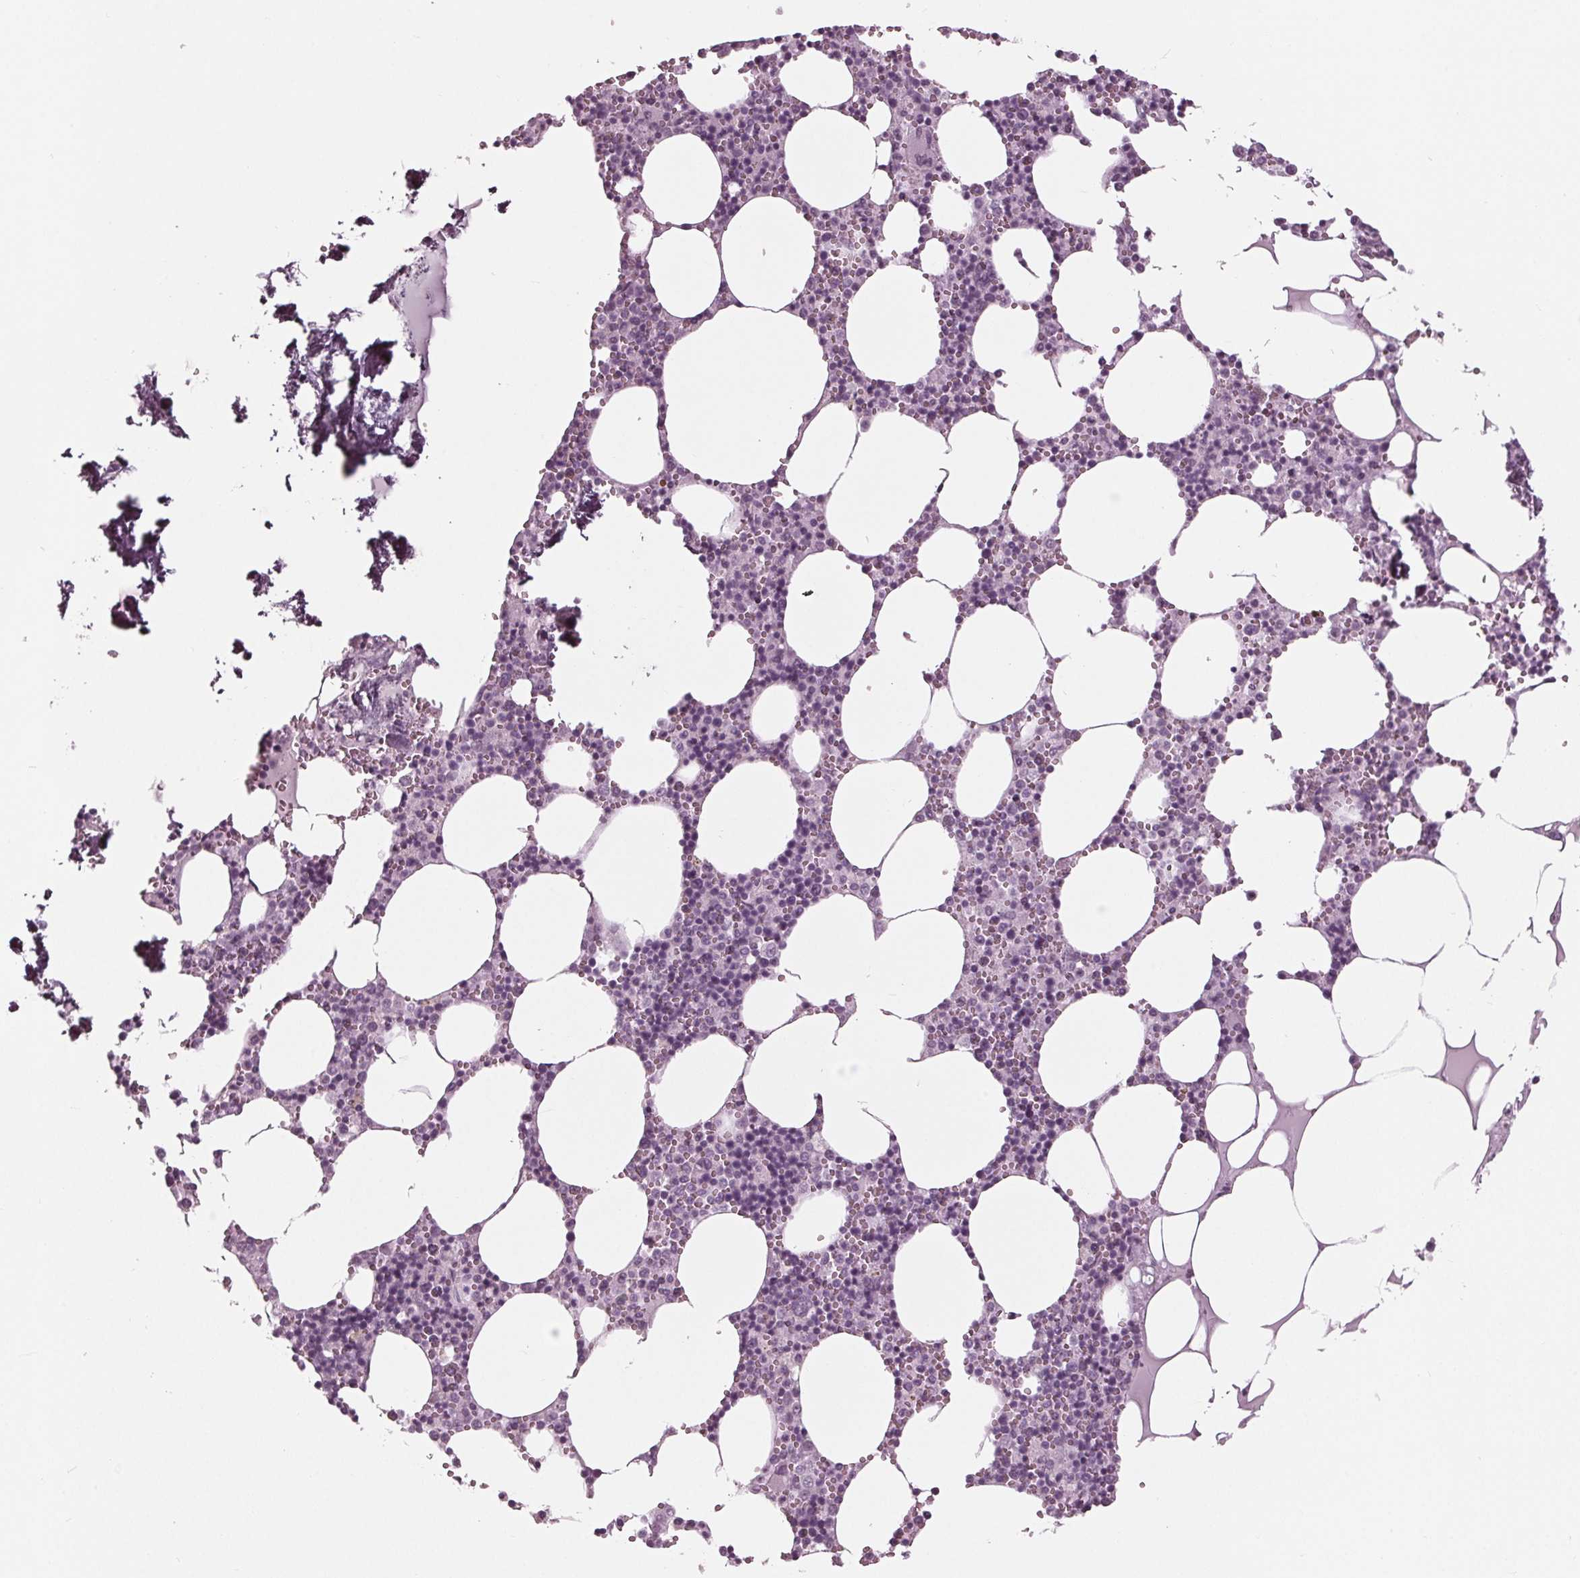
{"staining": {"intensity": "negative", "quantity": "none", "location": "none"}, "tissue": "bone marrow", "cell_type": "Hematopoietic cells", "image_type": "normal", "snomed": [{"axis": "morphology", "description": "Normal tissue, NOS"}, {"axis": "topography", "description": "Bone marrow"}], "caption": "Immunohistochemistry (IHC) histopathology image of unremarkable bone marrow: bone marrow stained with DAB (3,3'-diaminobenzidine) demonstrates no significant protein expression in hematopoietic cells.", "gene": "KRT28", "patient": {"sex": "male", "age": 54}}